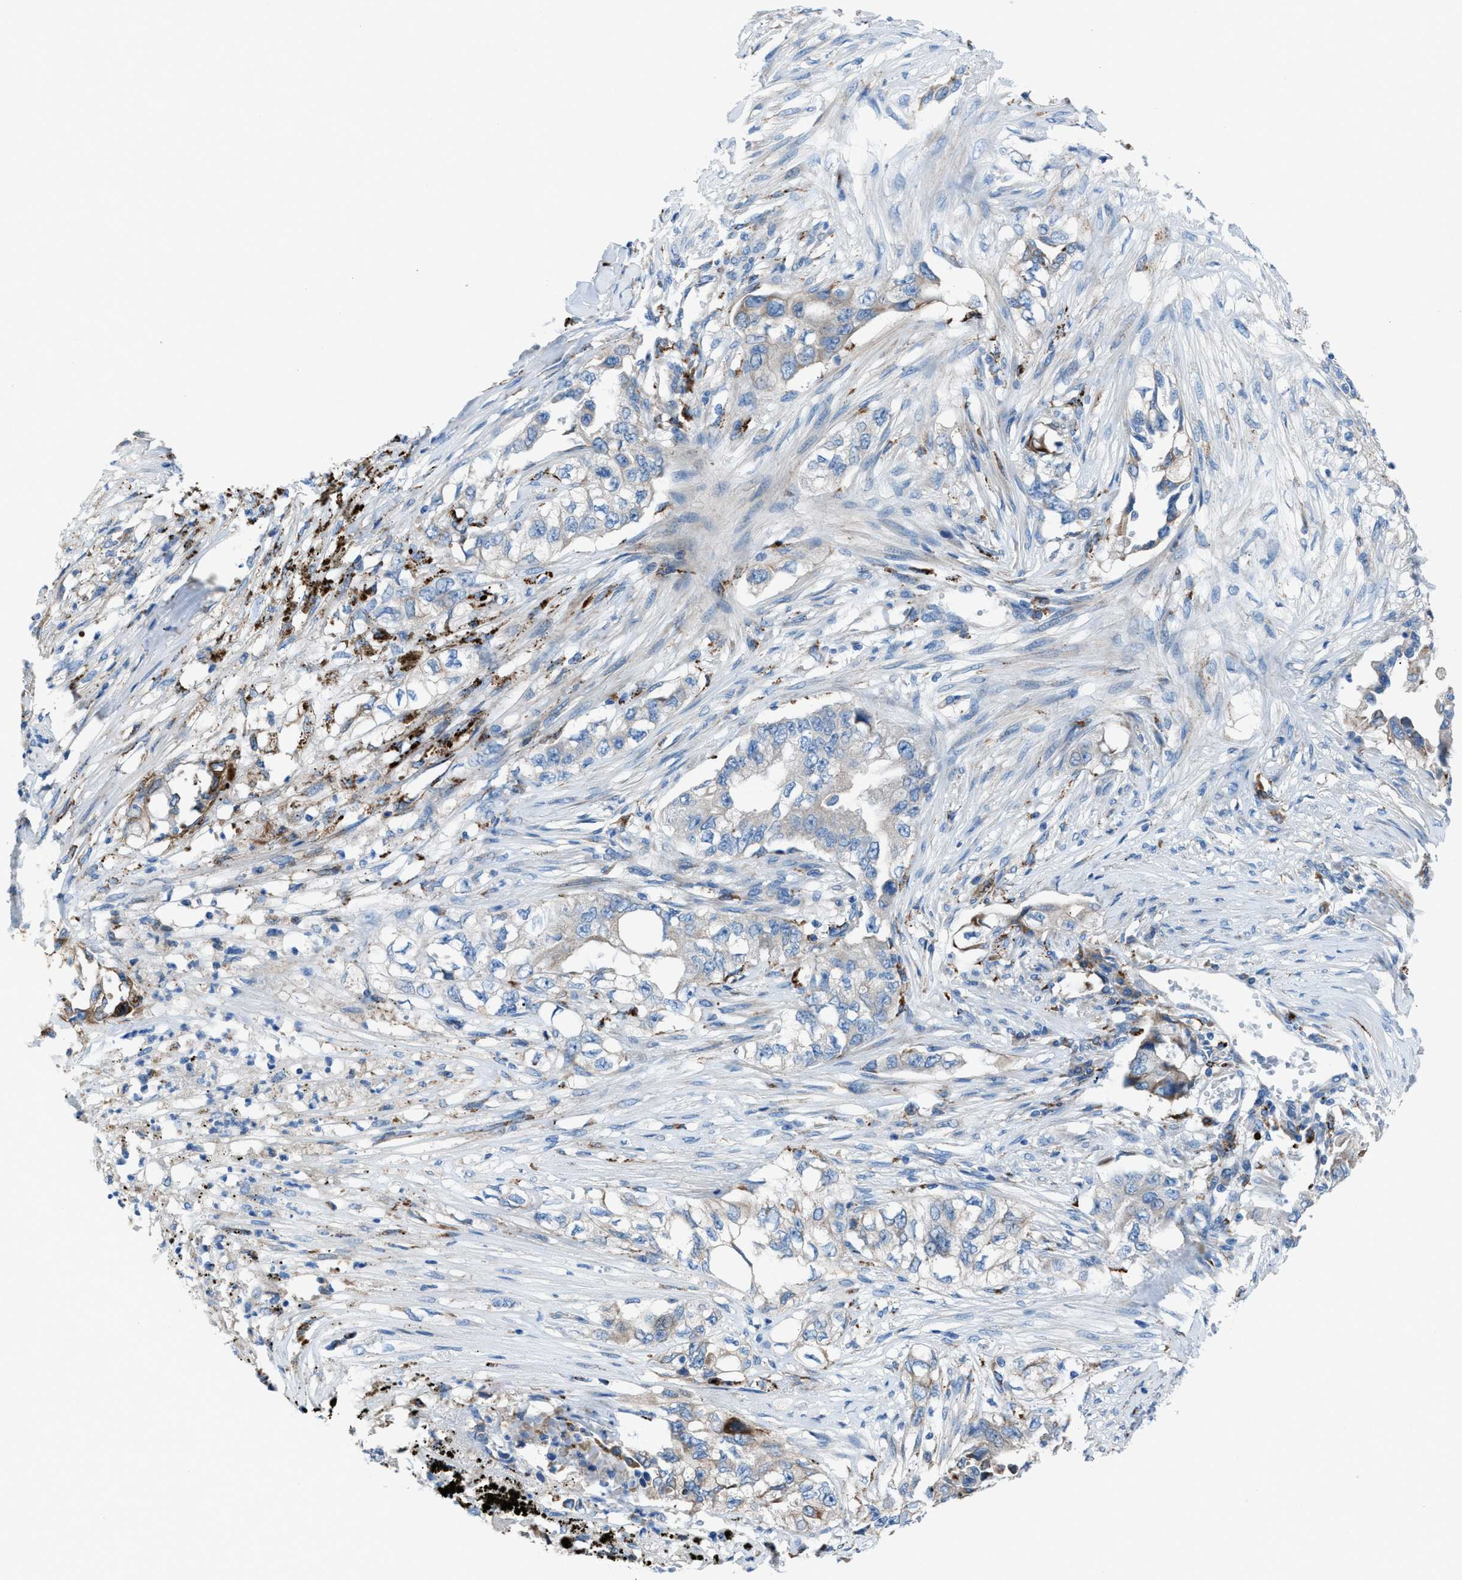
{"staining": {"intensity": "moderate", "quantity": "<25%", "location": "cytoplasmic/membranous"}, "tissue": "lung cancer", "cell_type": "Tumor cells", "image_type": "cancer", "snomed": [{"axis": "morphology", "description": "Adenocarcinoma, NOS"}, {"axis": "topography", "description": "Lung"}], "caption": "Brown immunohistochemical staining in human lung adenocarcinoma reveals moderate cytoplasmic/membranous staining in about <25% of tumor cells. (DAB = brown stain, brightfield microscopy at high magnification).", "gene": "CD1B", "patient": {"sex": "female", "age": 51}}